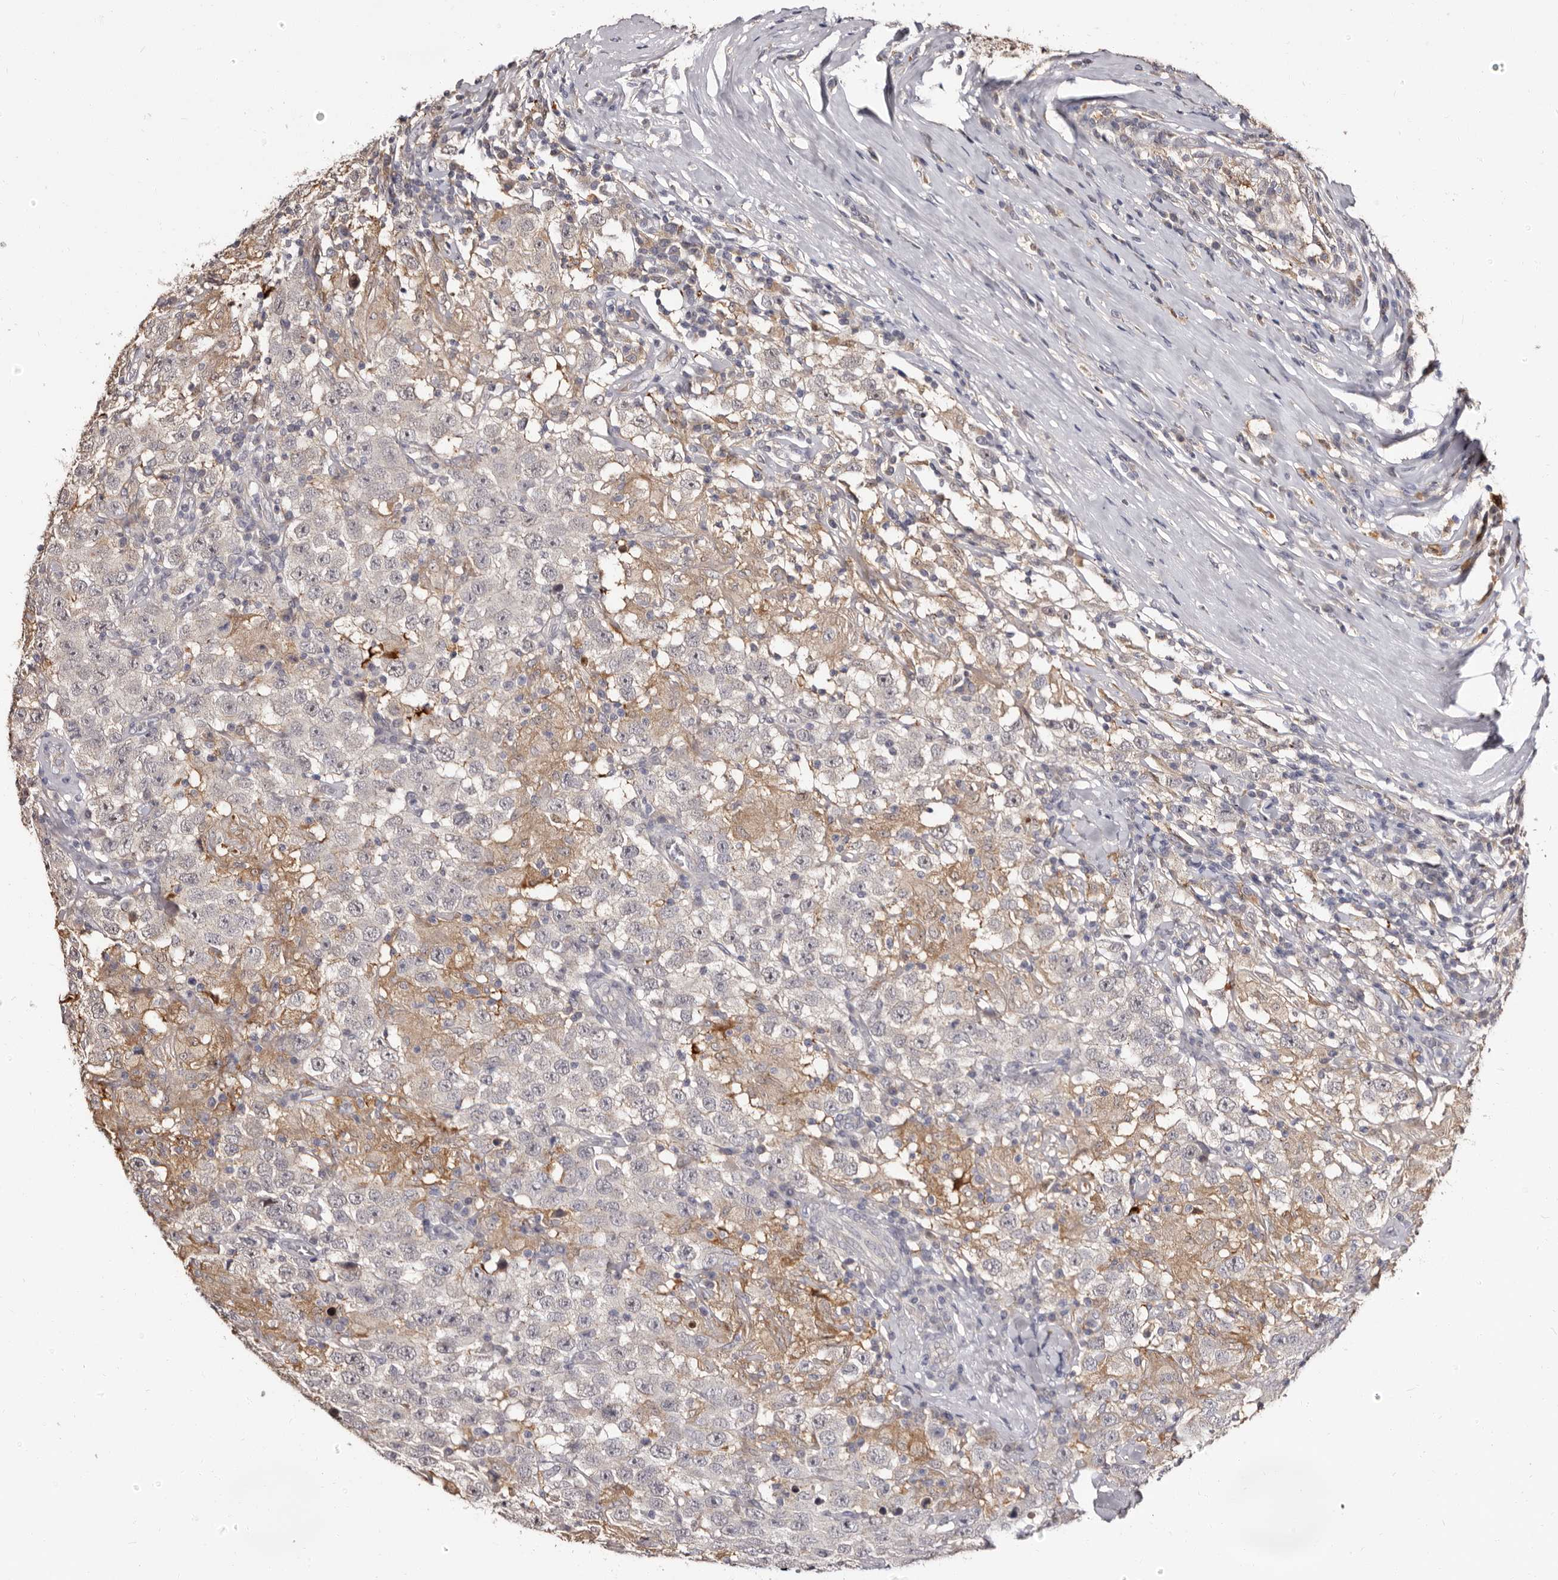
{"staining": {"intensity": "negative", "quantity": "none", "location": "none"}, "tissue": "testis cancer", "cell_type": "Tumor cells", "image_type": "cancer", "snomed": [{"axis": "morphology", "description": "Seminoma, NOS"}, {"axis": "topography", "description": "Testis"}], "caption": "Testis cancer (seminoma) stained for a protein using immunohistochemistry (IHC) exhibits no positivity tumor cells.", "gene": "PTAFR", "patient": {"sex": "male", "age": 41}}